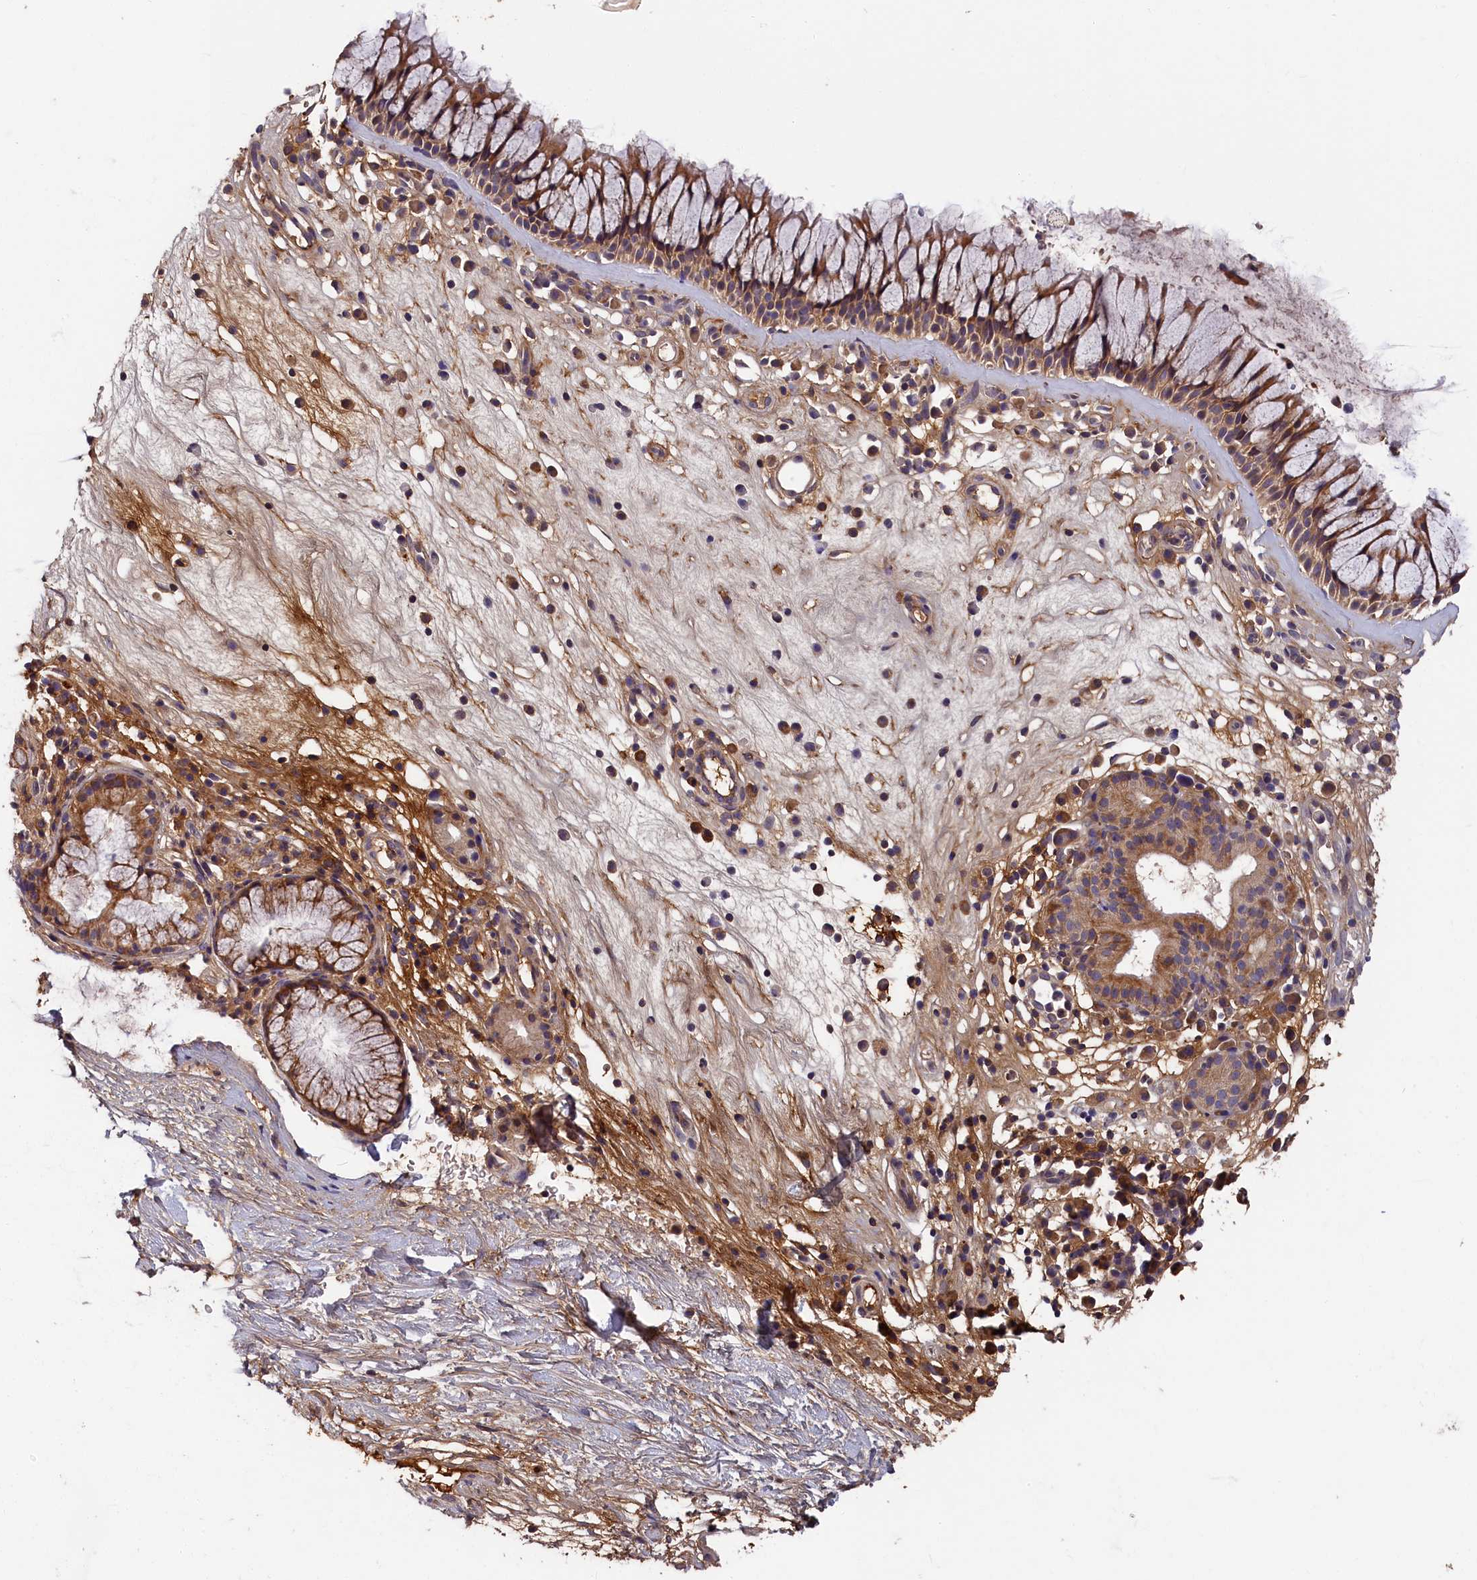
{"staining": {"intensity": "moderate", "quantity": ">75%", "location": "cytoplasmic/membranous"}, "tissue": "nasopharynx", "cell_type": "Respiratory epithelial cells", "image_type": "normal", "snomed": [{"axis": "morphology", "description": "Normal tissue, NOS"}, {"axis": "morphology", "description": "Inflammation, NOS"}, {"axis": "morphology", "description": "Malignant melanoma, Metastatic site"}, {"axis": "topography", "description": "Nasopharynx"}], "caption": "A histopathology image of human nasopharynx stained for a protein reveals moderate cytoplasmic/membranous brown staining in respiratory epithelial cells. The protein is stained brown, and the nuclei are stained in blue (DAB IHC with brightfield microscopy, high magnification).", "gene": "ITIH1", "patient": {"sex": "male", "age": 70}}